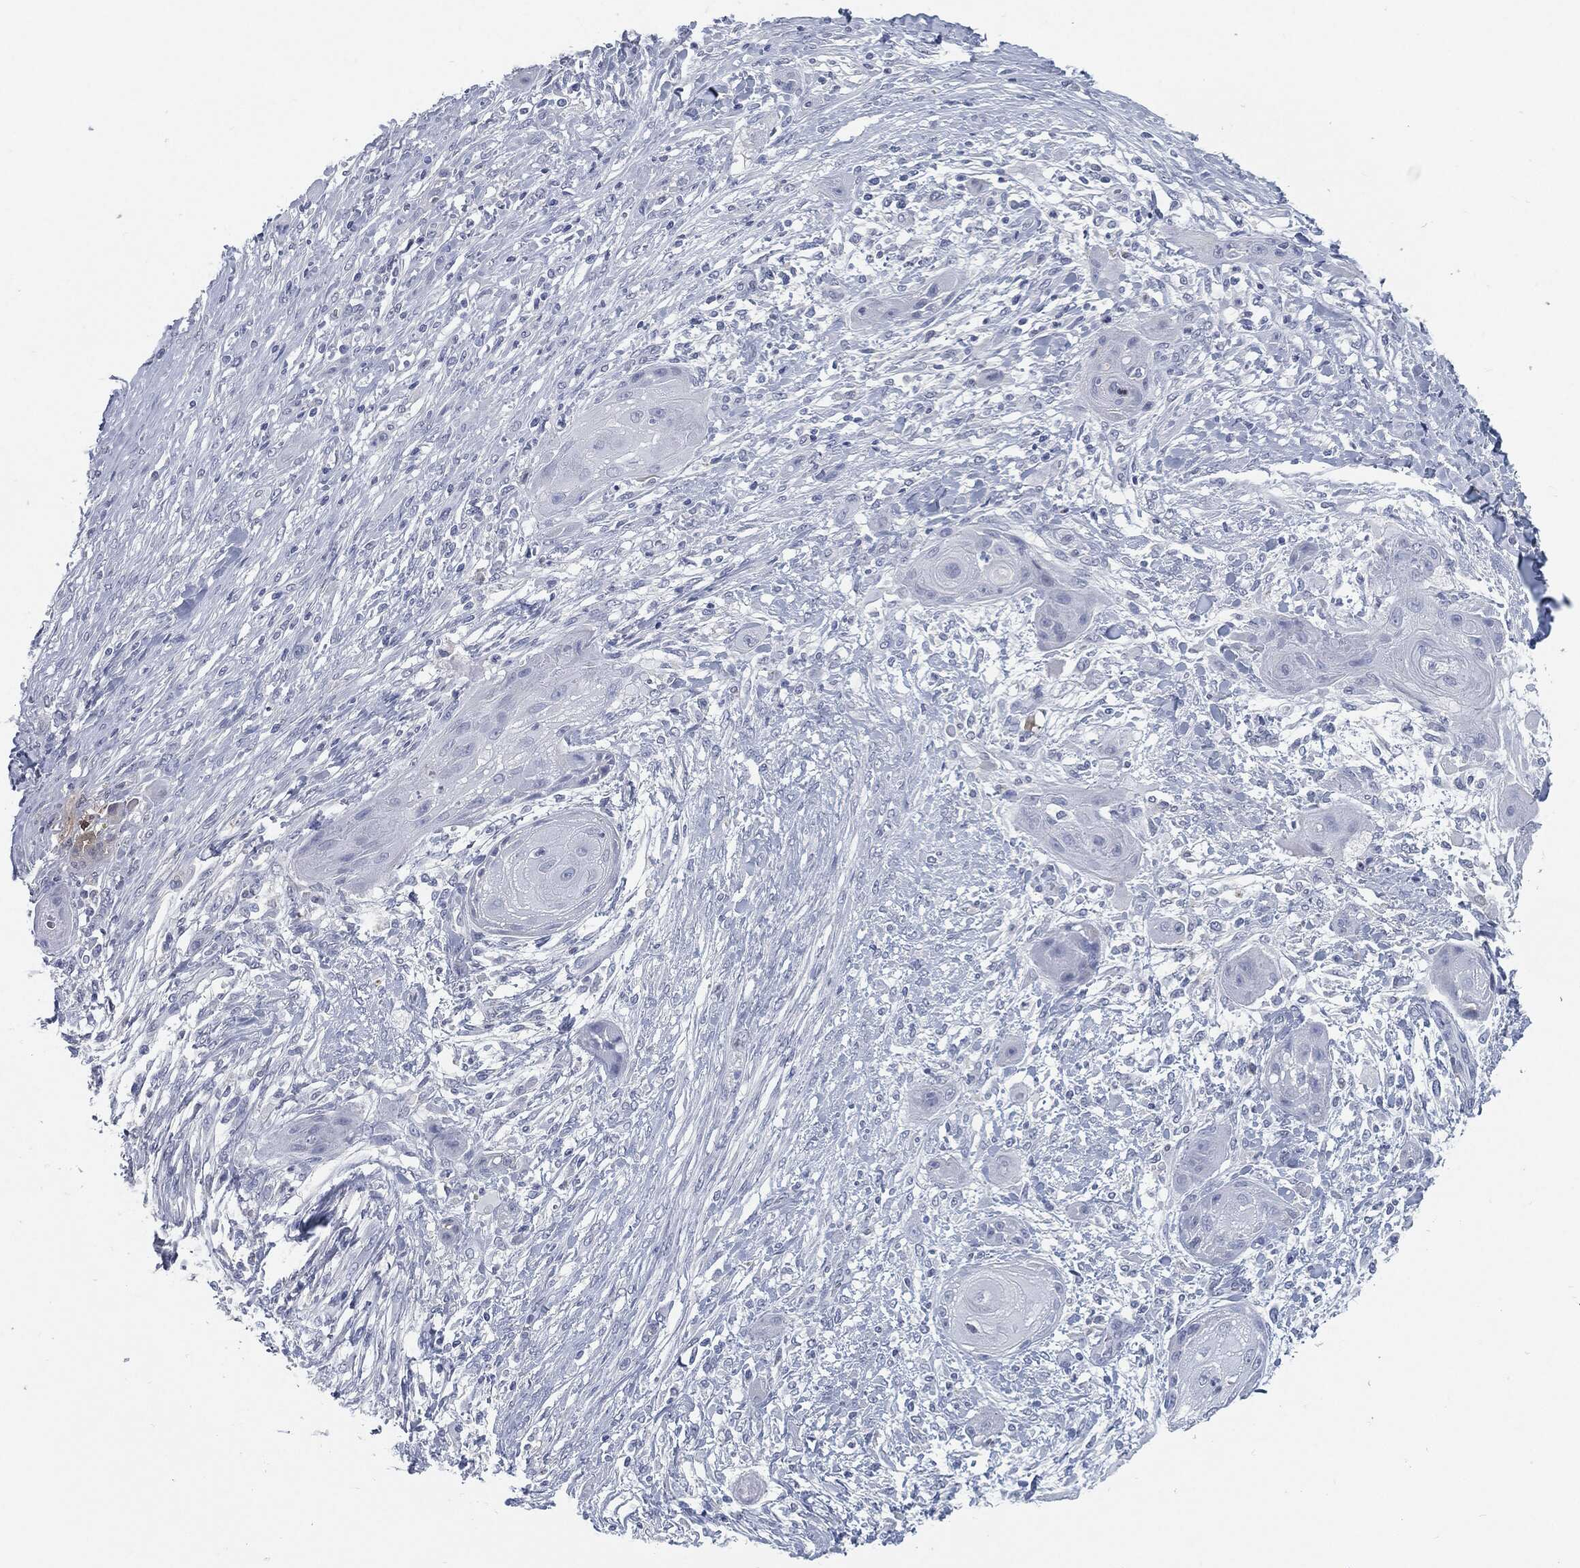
{"staining": {"intensity": "negative", "quantity": "none", "location": "none"}, "tissue": "skin cancer", "cell_type": "Tumor cells", "image_type": "cancer", "snomed": [{"axis": "morphology", "description": "Squamous cell carcinoma, NOS"}, {"axis": "topography", "description": "Skin"}], "caption": "A histopathology image of squamous cell carcinoma (skin) stained for a protein displays no brown staining in tumor cells.", "gene": "MST1", "patient": {"sex": "male", "age": 62}}